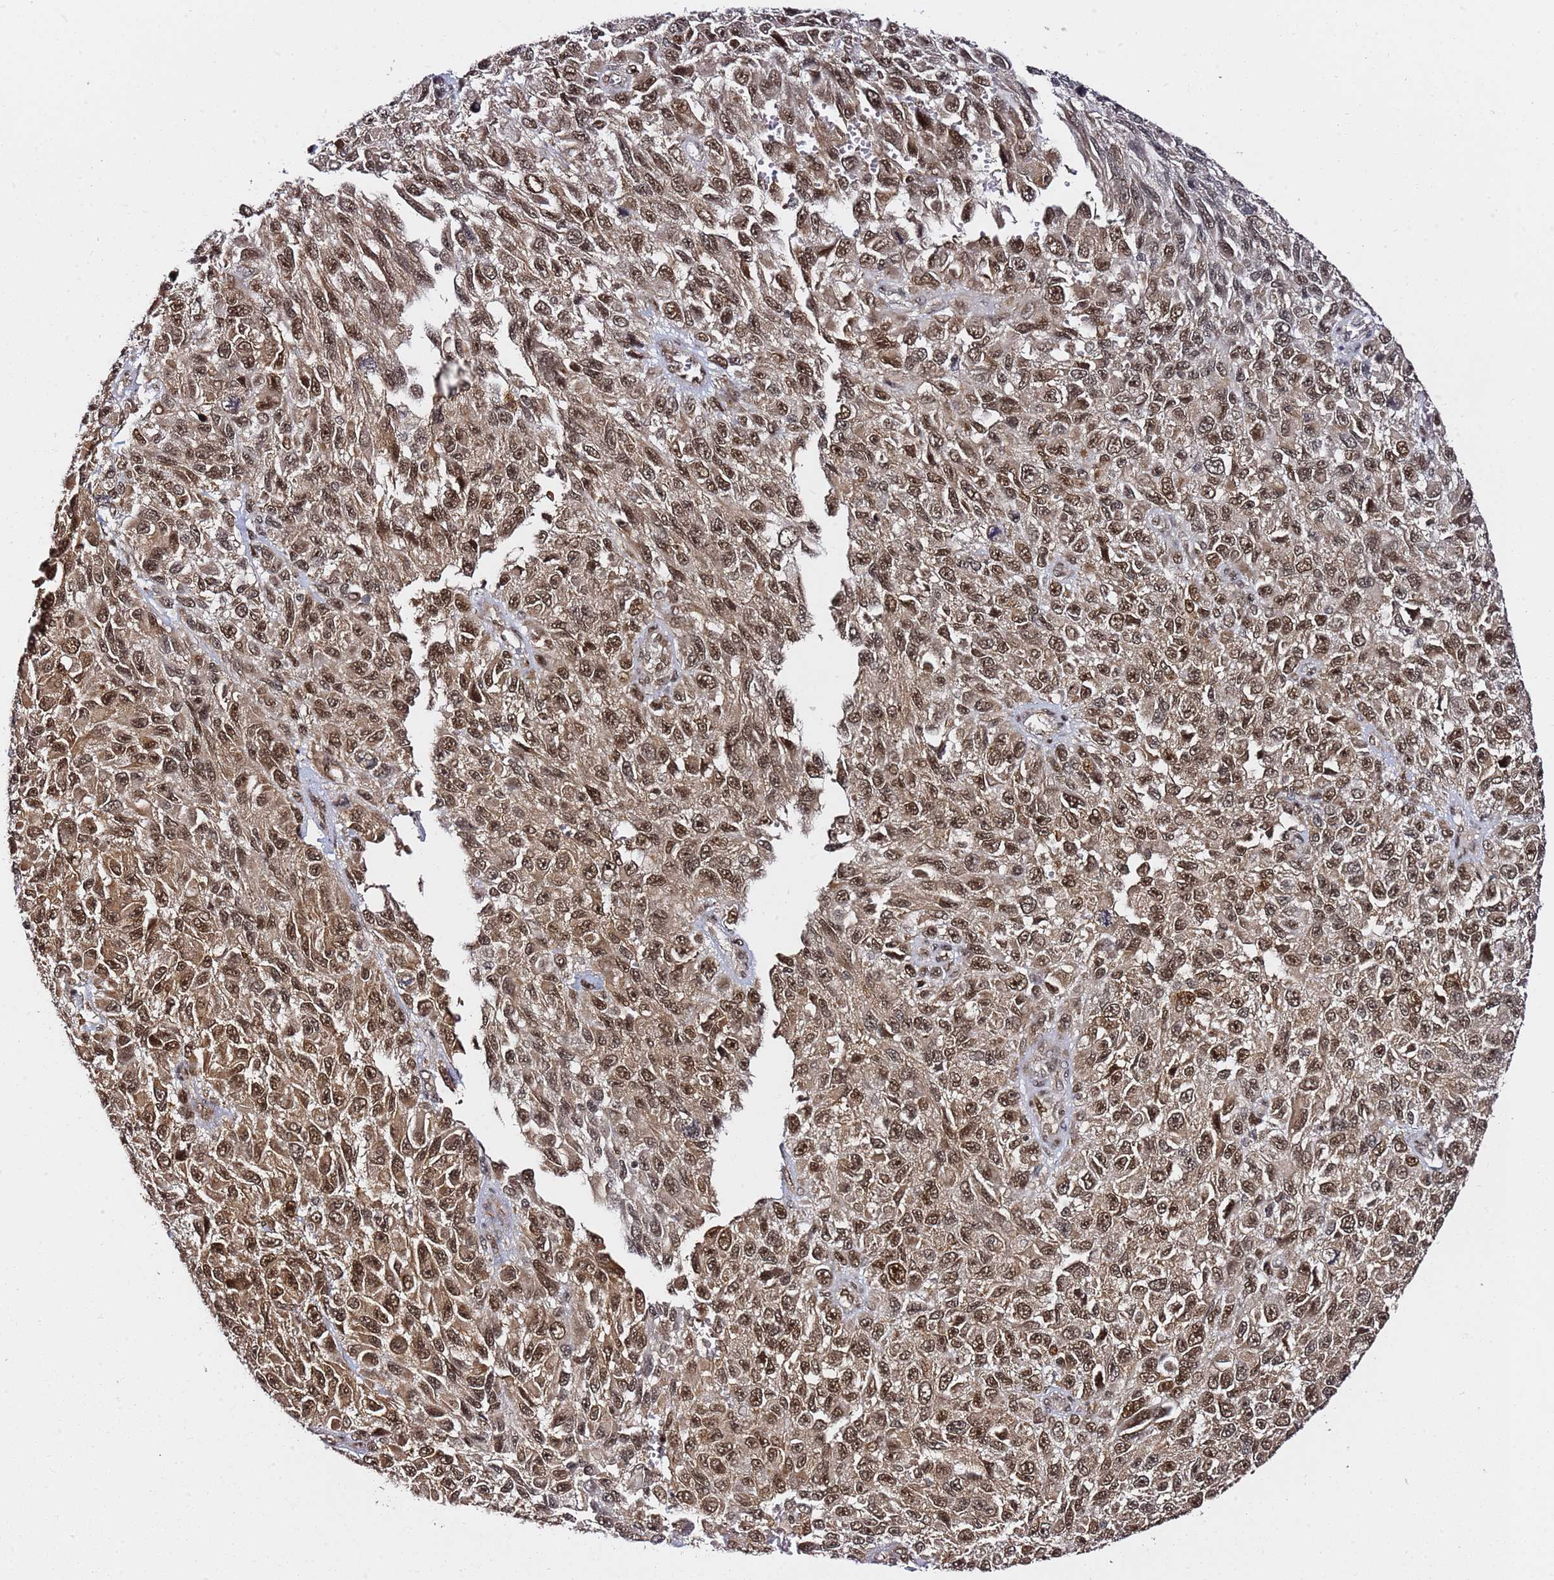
{"staining": {"intensity": "moderate", "quantity": ">75%", "location": "nuclear"}, "tissue": "melanoma", "cell_type": "Tumor cells", "image_type": "cancer", "snomed": [{"axis": "morphology", "description": "Normal tissue, NOS"}, {"axis": "morphology", "description": "Malignant melanoma, NOS"}, {"axis": "topography", "description": "Skin"}], "caption": "About >75% of tumor cells in malignant melanoma show moderate nuclear protein expression as visualized by brown immunohistochemical staining.", "gene": "RGS18", "patient": {"sex": "female", "age": 96}}